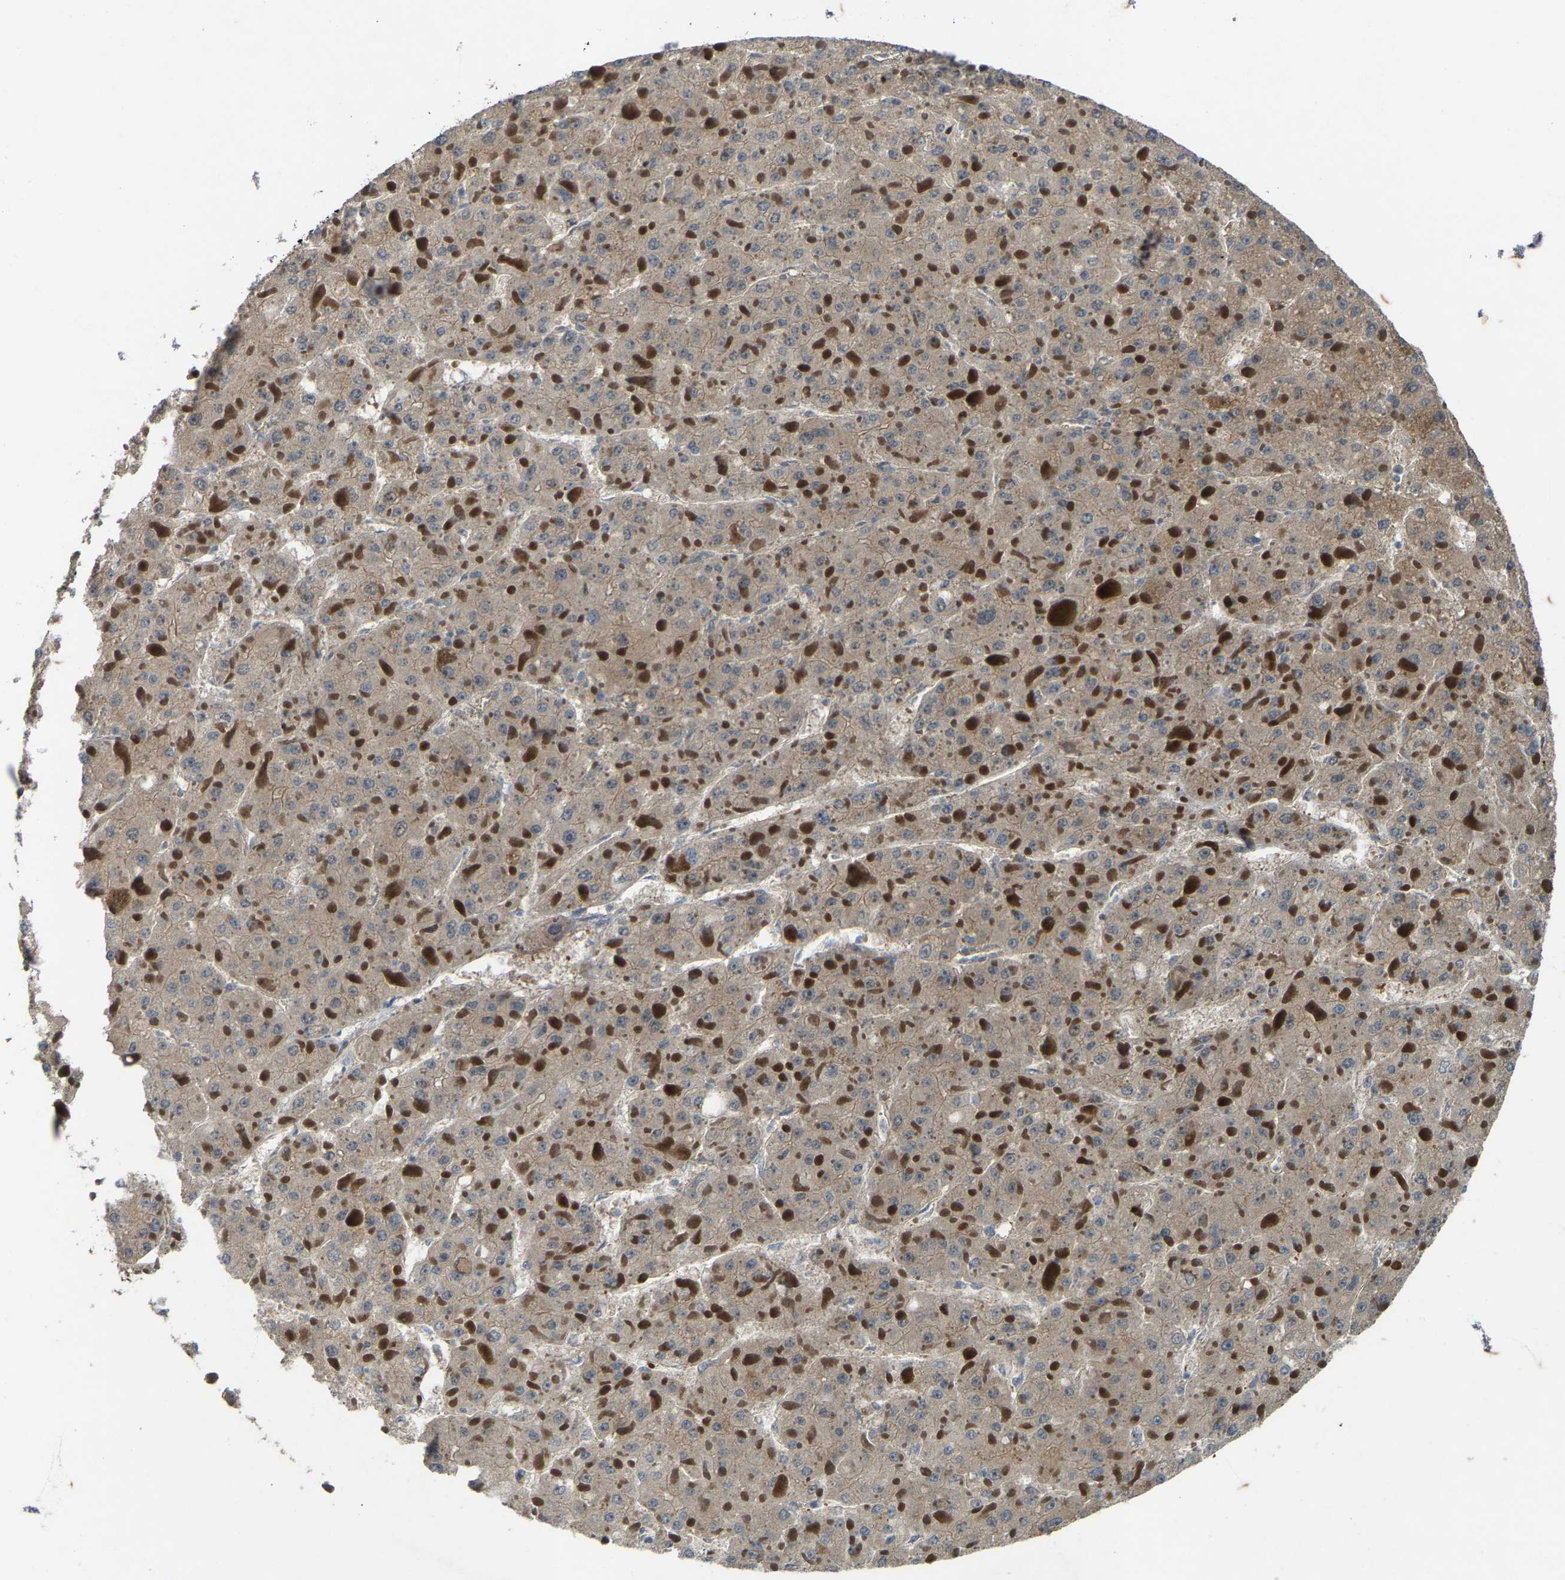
{"staining": {"intensity": "weak", "quantity": ">75%", "location": "cytoplasmic/membranous"}, "tissue": "liver cancer", "cell_type": "Tumor cells", "image_type": "cancer", "snomed": [{"axis": "morphology", "description": "Carcinoma, Hepatocellular, NOS"}, {"axis": "topography", "description": "Liver"}], "caption": "There is low levels of weak cytoplasmic/membranous staining in tumor cells of hepatocellular carcinoma (liver), as demonstrated by immunohistochemical staining (brown color).", "gene": "LRRC72", "patient": {"sex": "female", "age": 73}}